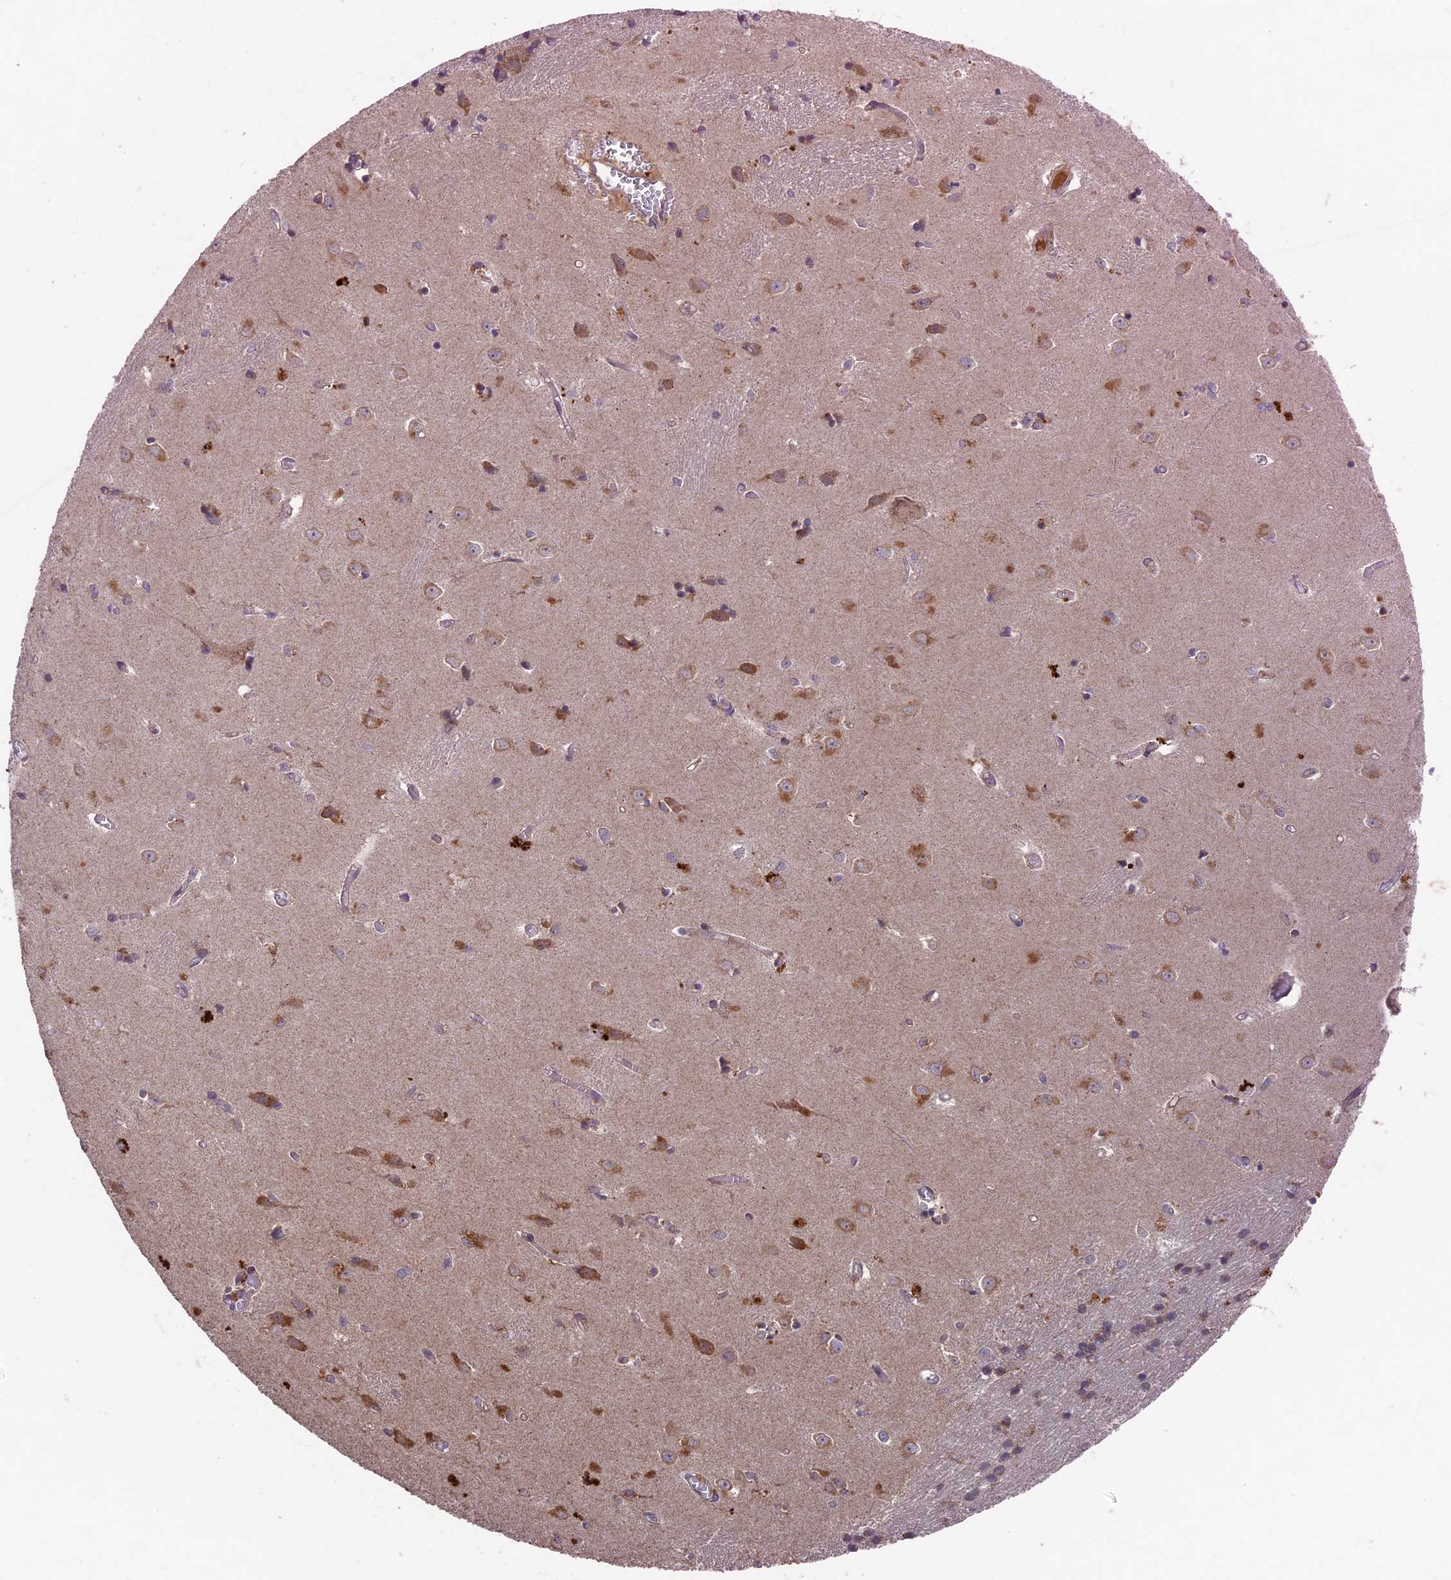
{"staining": {"intensity": "weak", "quantity": "25%-75%", "location": "cytoplasmic/membranous"}, "tissue": "caudate", "cell_type": "Glial cells", "image_type": "normal", "snomed": [{"axis": "morphology", "description": "Normal tissue, NOS"}, {"axis": "topography", "description": "Lateral ventricle wall"}], "caption": "Brown immunohistochemical staining in unremarkable caudate reveals weak cytoplasmic/membranous positivity in about 25%-75% of glial cells. (DAB (3,3'-diaminobenzidine) IHC with brightfield microscopy, high magnification).", "gene": "RCCD1", "patient": {"sex": "male", "age": 37}}